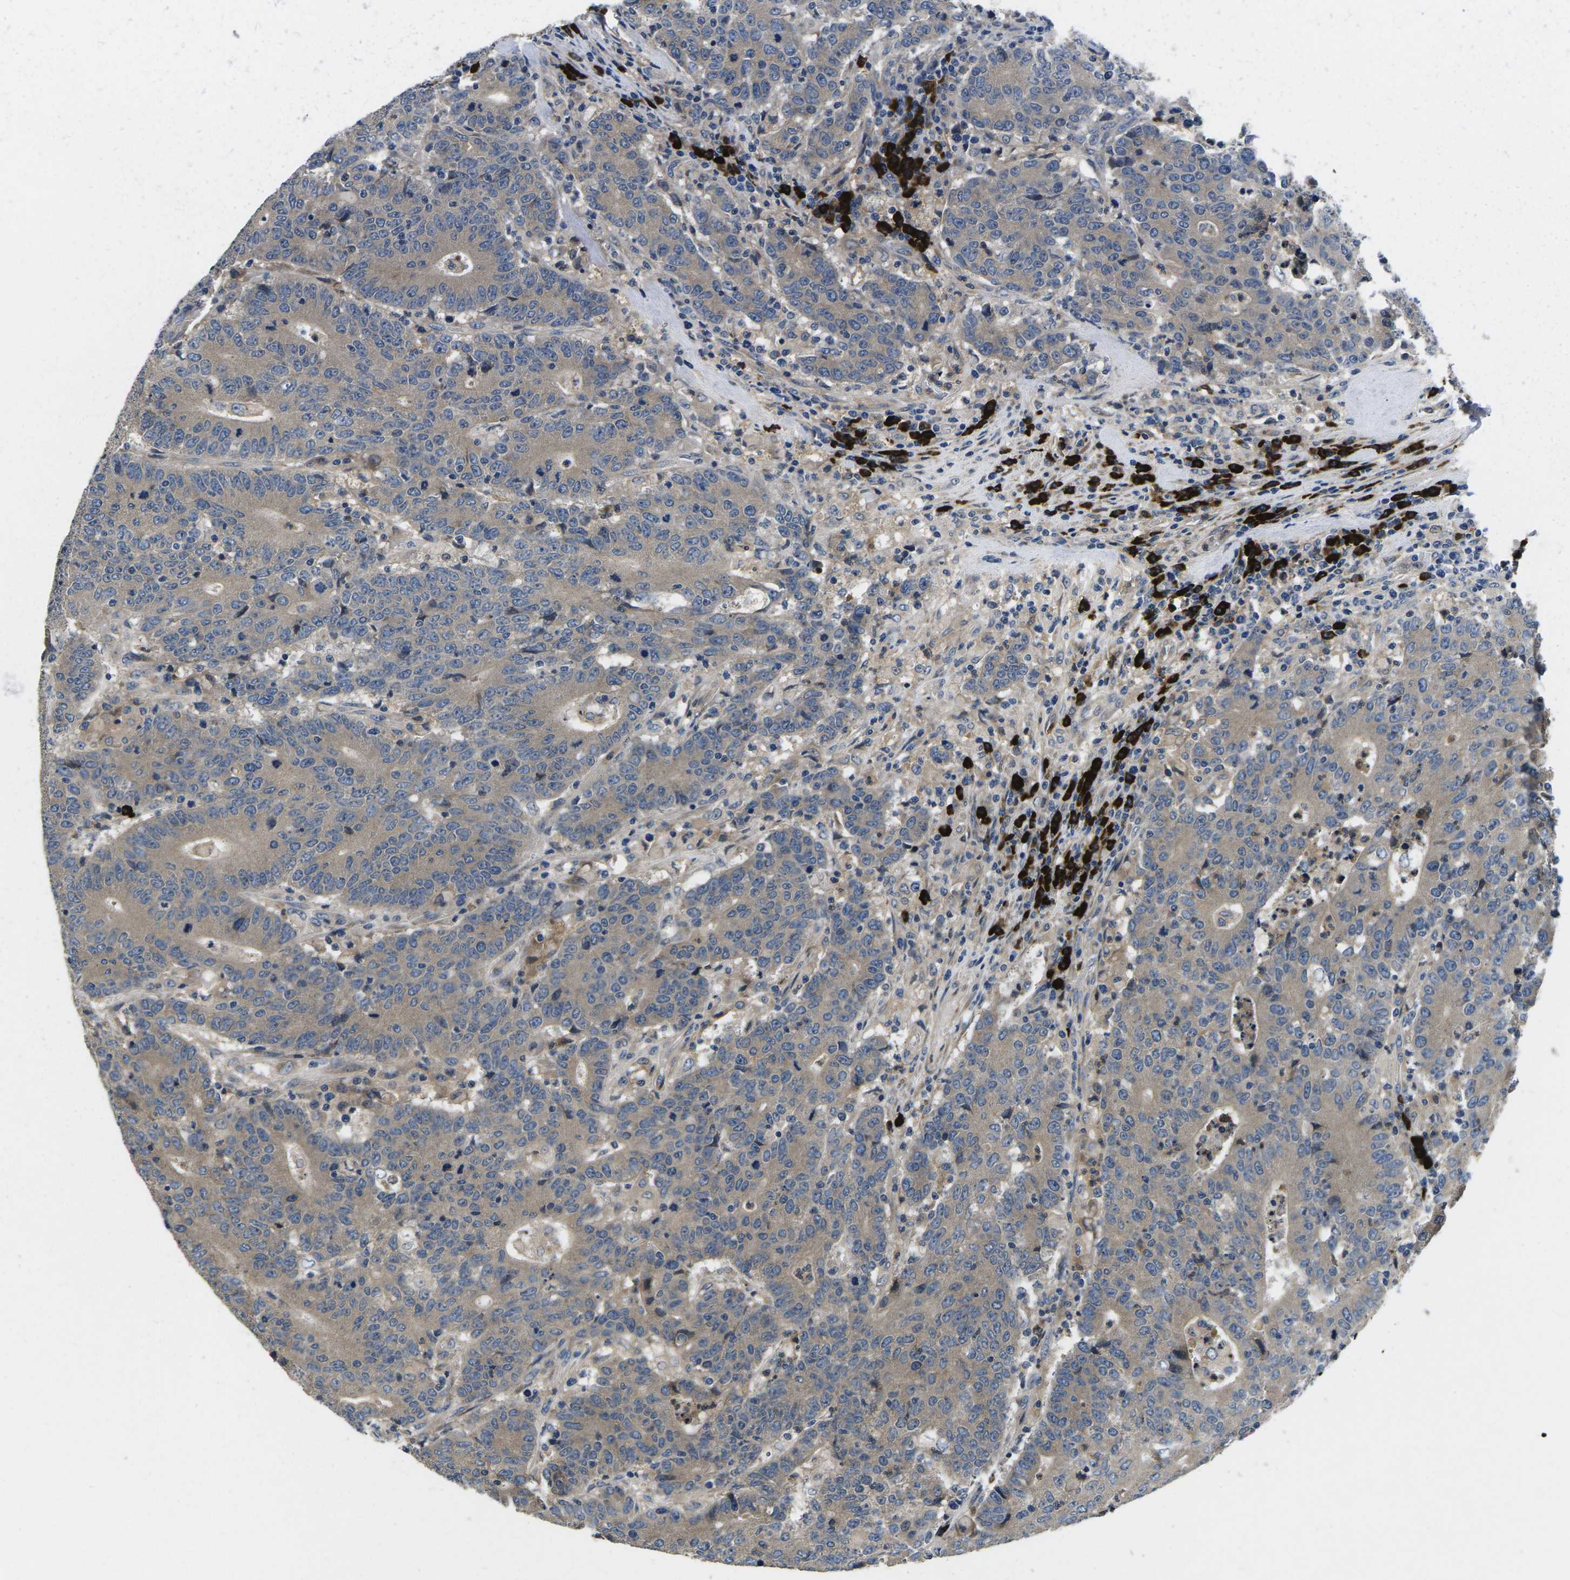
{"staining": {"intensity": "weak", "quantity": ">75%", "location": "cytoplasmic/membranous"}, "tissue": "colorectal cancer", "cell_type": "Tumor cells", "image_type": "cancer", "snomed": [{"axis": "morphology", "description": "Normal tissue, NOS"}, {"axis": "morphology", "description": "Adenocarcinoma, NOS"}, {"axis": "topography", "description": "Colon"}], "caption": "Immunohistochemistry staining of adenocarcinoma (colorectal), which exhibits low levels of weak cytoplasmic/membranous expression in about >75% of tumor cells indicating weak cytoplasmic/membranous protein staining. The staining was performed using DAB (brown) for protein detection and nuclei were counterstained in hematoxylin (blue).", "gene": "PLCE1", "patient": {"sex": "female", "age": 75}}